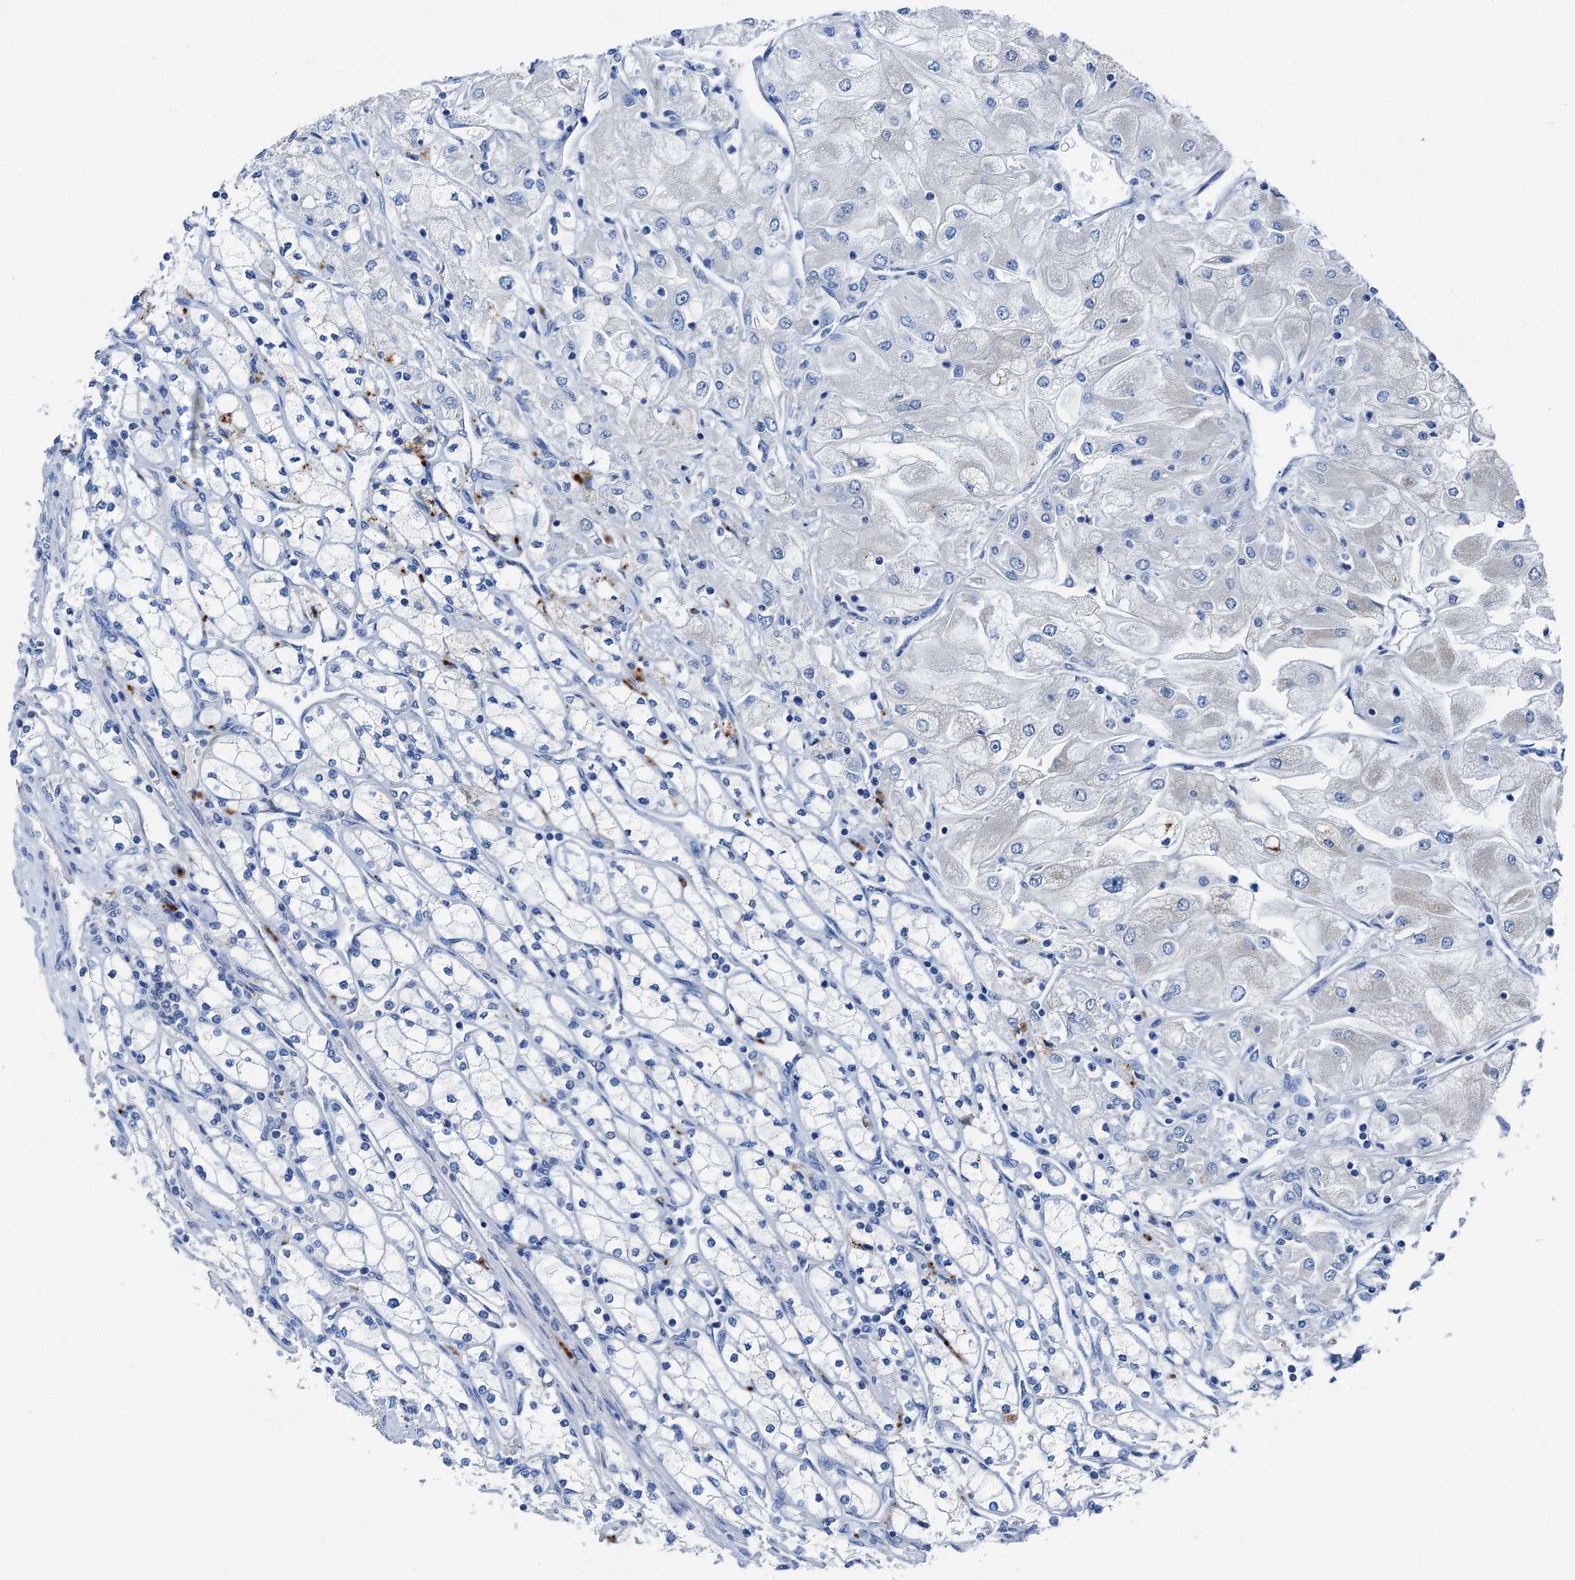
{"staining": {"intensity": "negative", "quantity": "none", "location": "none"}, "tissue": "renal cancer", "cell_type": "Tumor cells", "image_type": "cancer", "snomed": [{"axis": "morphology", "description": "Adenocarcinoma, NOS"}, {"axis": "topography", "description": "Kidney"}], "caption": "Adenocarcinoma (renal) stained for a protein using IHC demonstrates no staining tumor cells.", "gene": "C1QTNF4", "patient": {"sex": "male", "age": 80}}